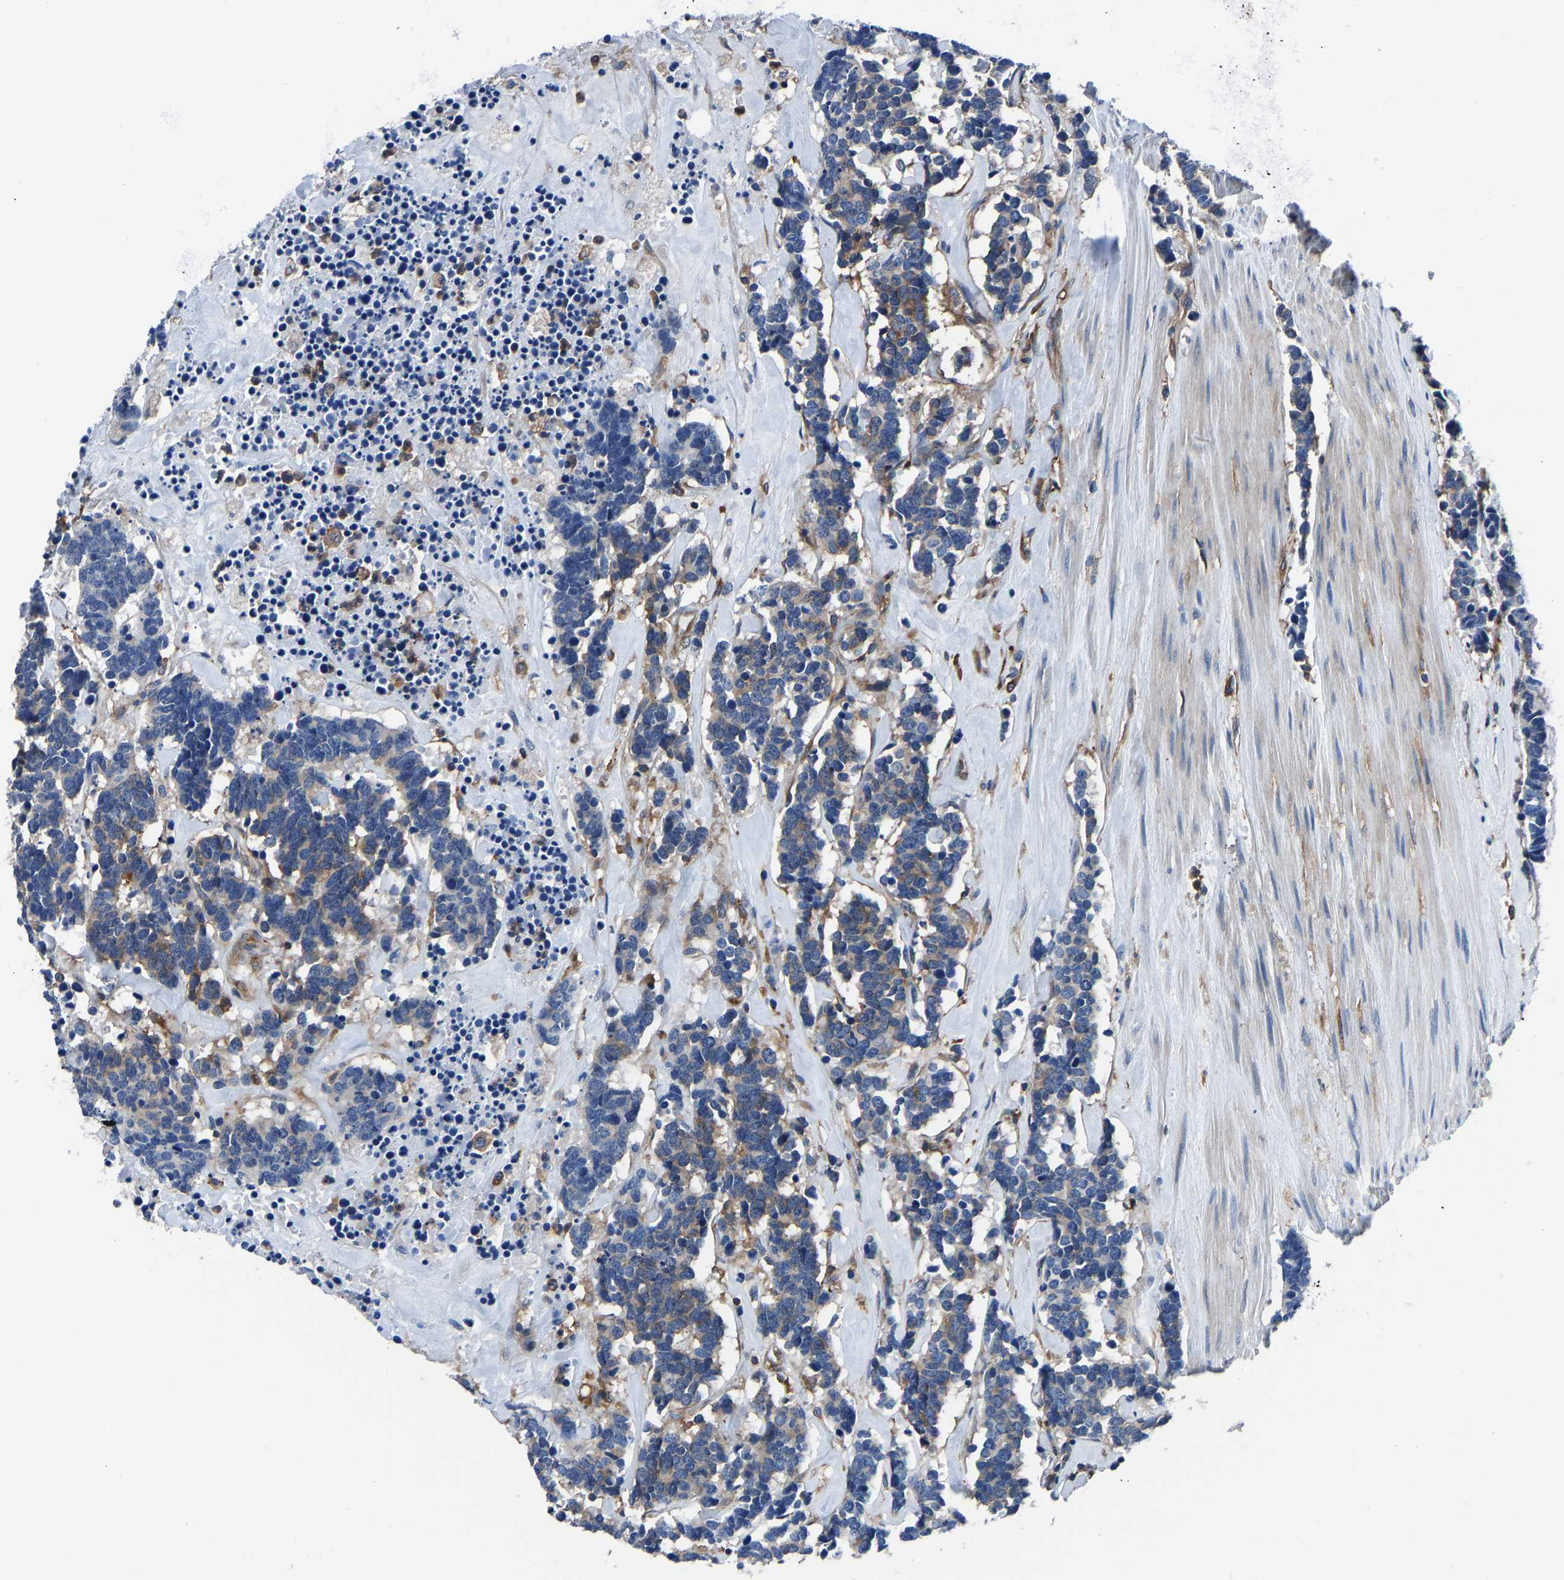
{"staining": {"intensity": "weak", "quantity": ">75%", "location": "cytoplasmic/membranous"}, "tissue": "carcinoid", "cell_type": "Tumor cells", "image_type": "cancer", "snomed": [{"axis": "morphology", "description": "Carcinoma, NOS"}, {"axis": "morphology", "description": "Carcinoid, malignant, NOS"}, {"axis": "topography", "description": "Urinary bladder"}], "caption": "There is low levels of weak cytoplasmic/membranous staining in tumor cells of carcinoid, as demonstrated by immunohistochemical staining (brown color).", "gene": "PRKAR1A", "patient": {"sex": "male", "age": 57}}